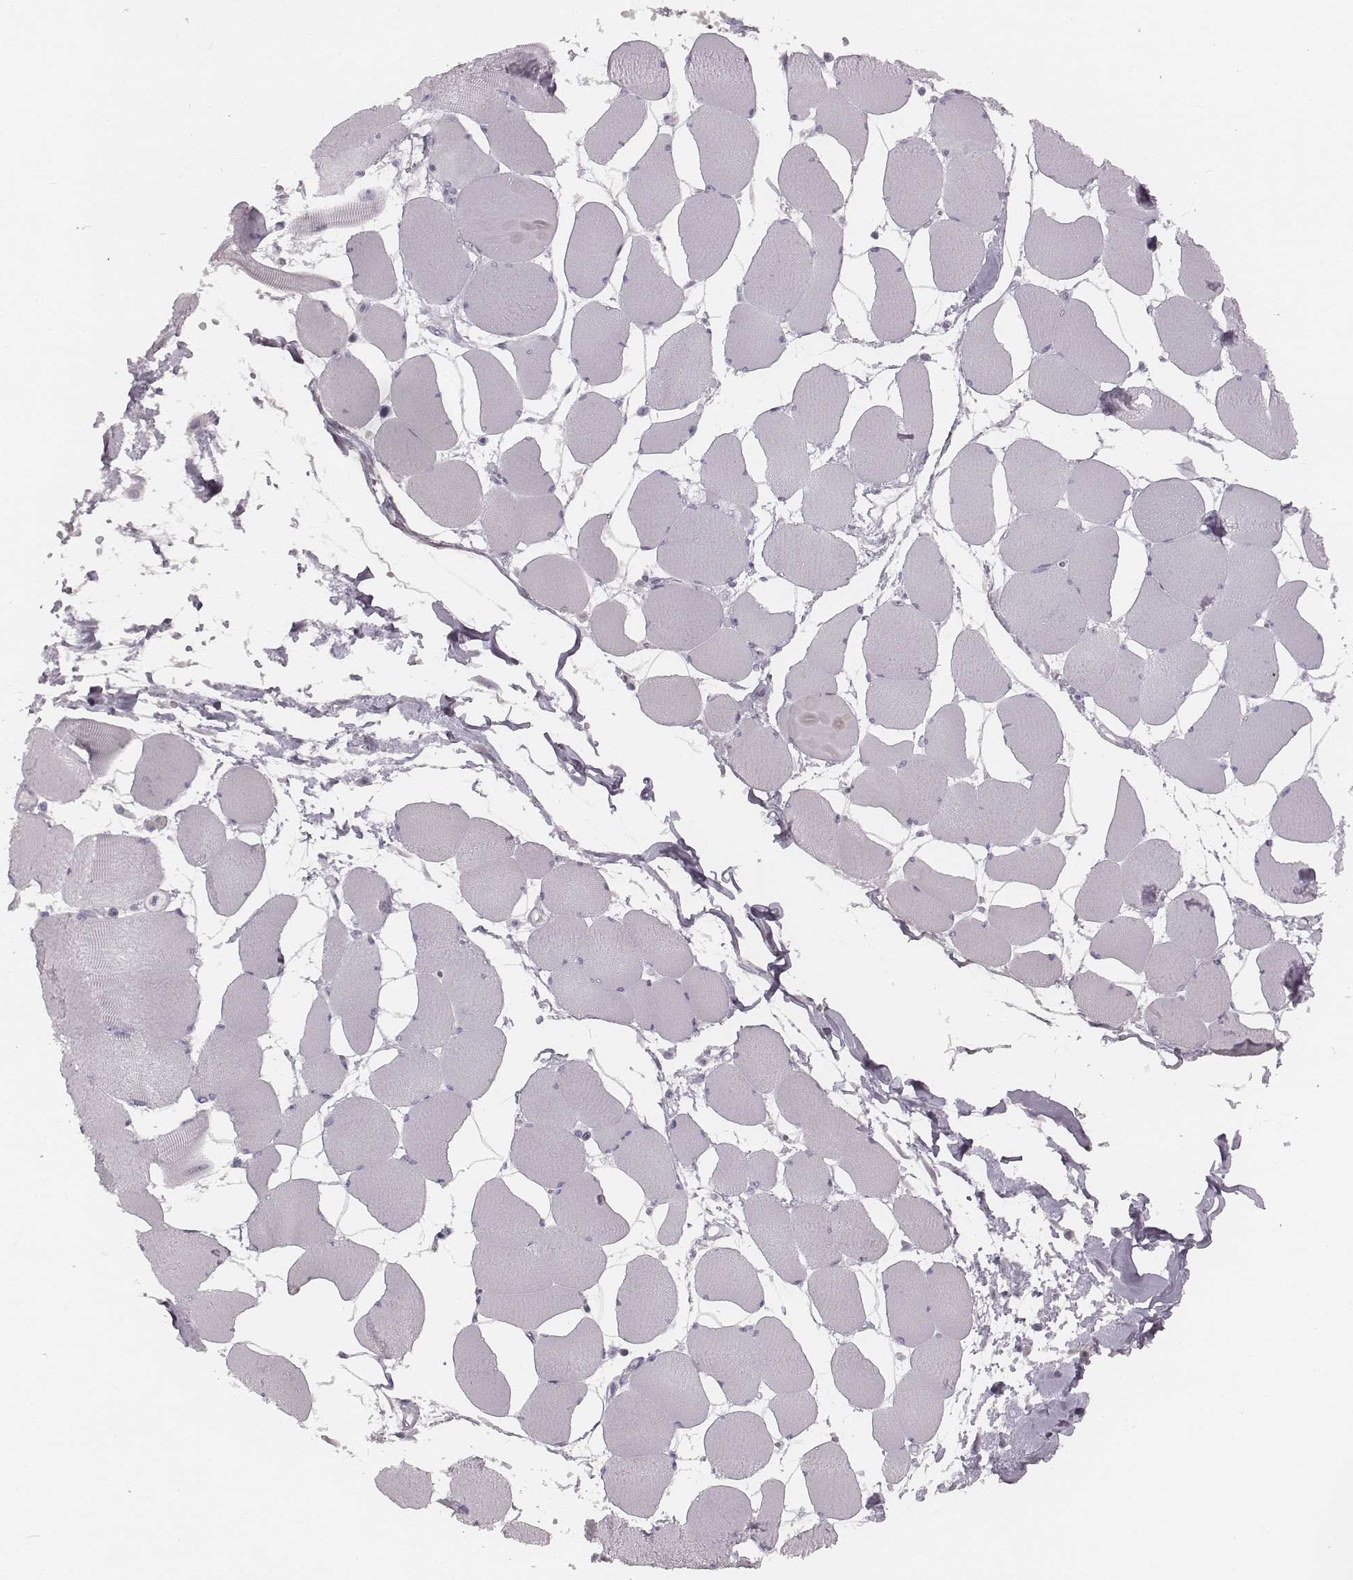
{"staining": {"intensity": "negative", "quantity": "none", "location": "none"}, "tissue": "skeletal muscle", "cell_type": "Myocytes", "image_type": "normal", "snomed": [{"axis": "morphology", "description": "Normal tissue, NOS"}, {"axis": "topography", "description": "Skeletal muscle"}], "caption": "IHC of unremarkable skeletal muscle demonstrates no positivity in myocytes.", "gene": "S100Z", "patient": {"sex": "female", "age": 75}}